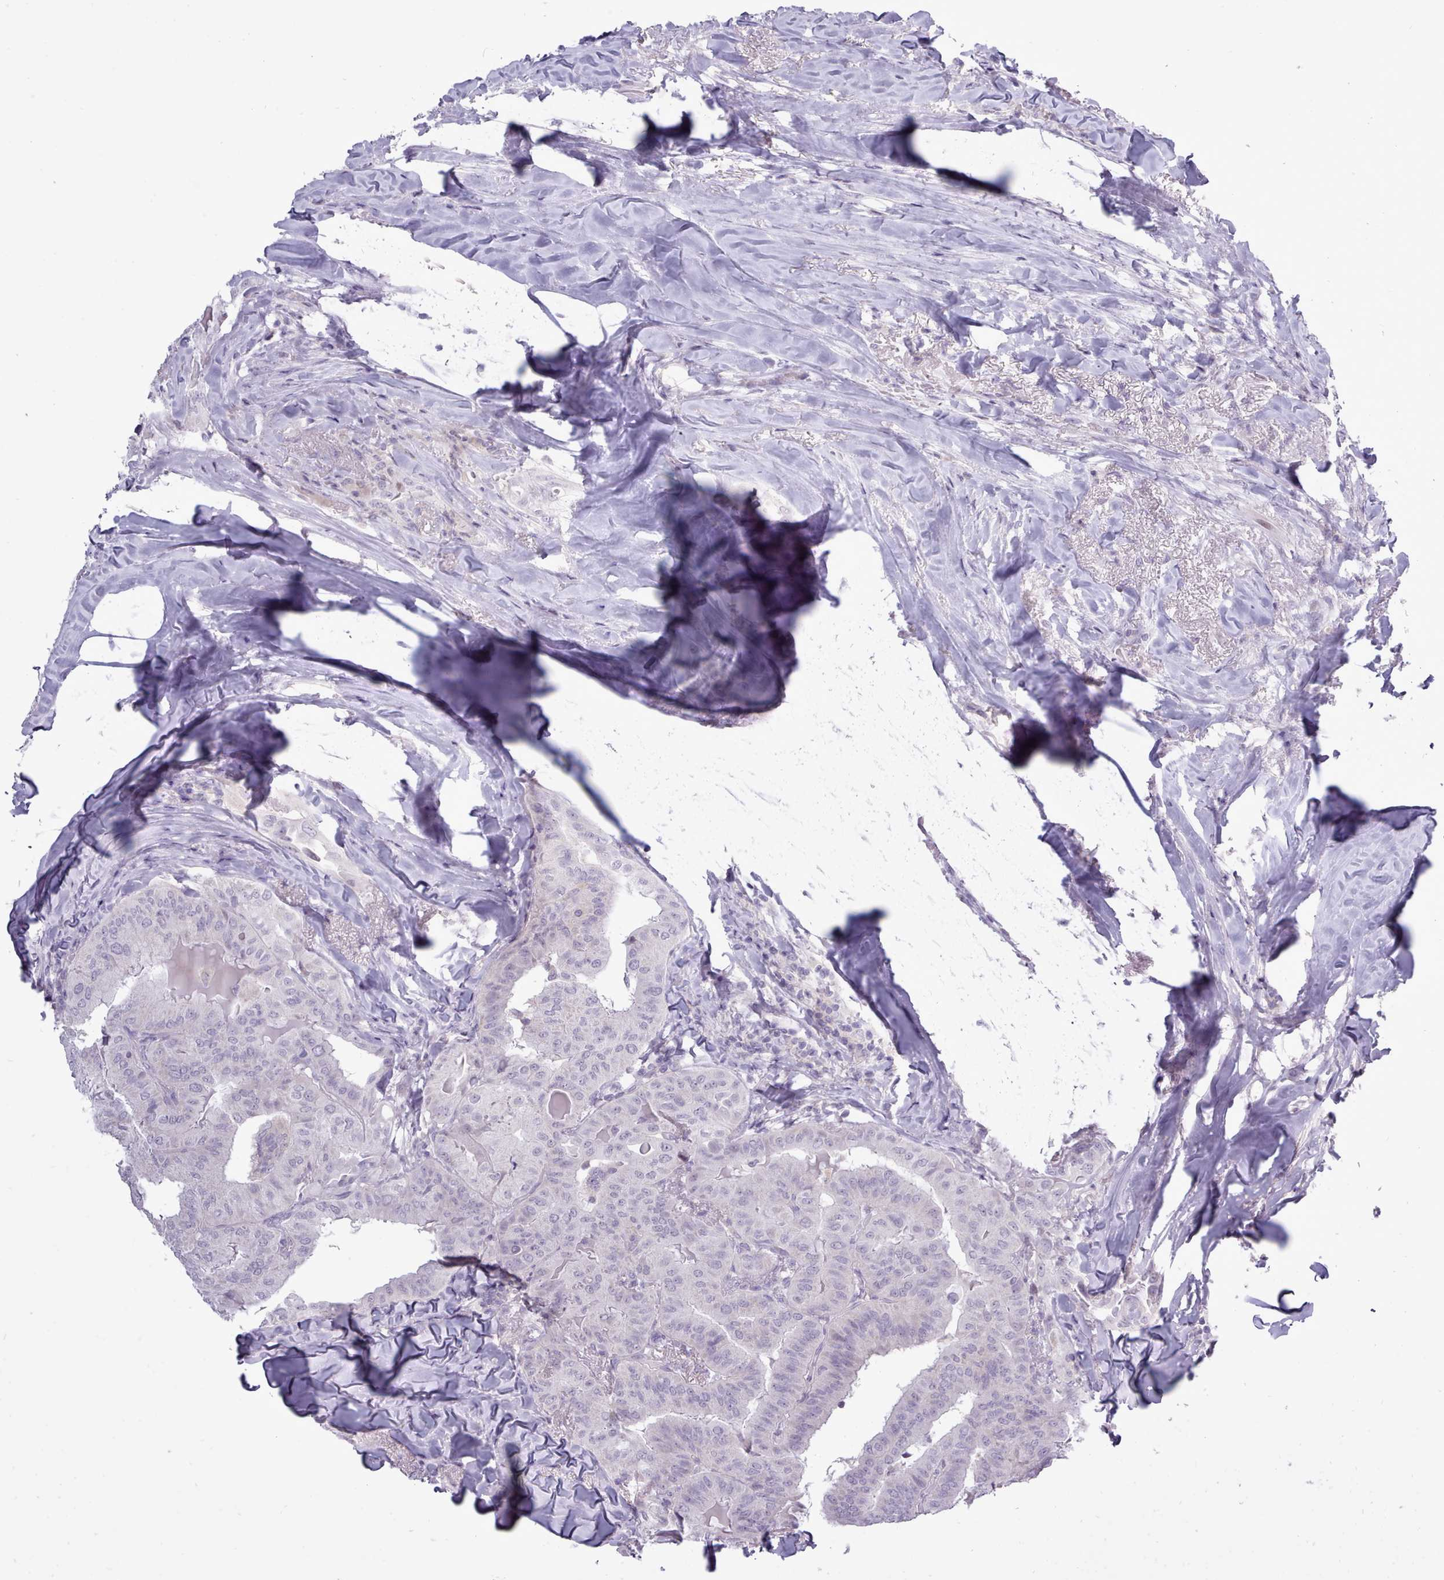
{"staining": {"intensity": "negative", "quantity": "none", "location": "none"}, "tissue": "thyroid cancer", "cell_type": "Tumor cells", "image_type": "cancer", "snomed": [{"axis": "morphology", "description": "Papillary adenocarcinoma, NOS"}, {"axis": "topography", "description": "Thyroid gland"}], "caption": "Tumor cells are negative for brown protein staining in papillary adenocarcinoma (thyroid).", "gene": "BDKRB2", "patient": {"sex": "female", "age": 68}}